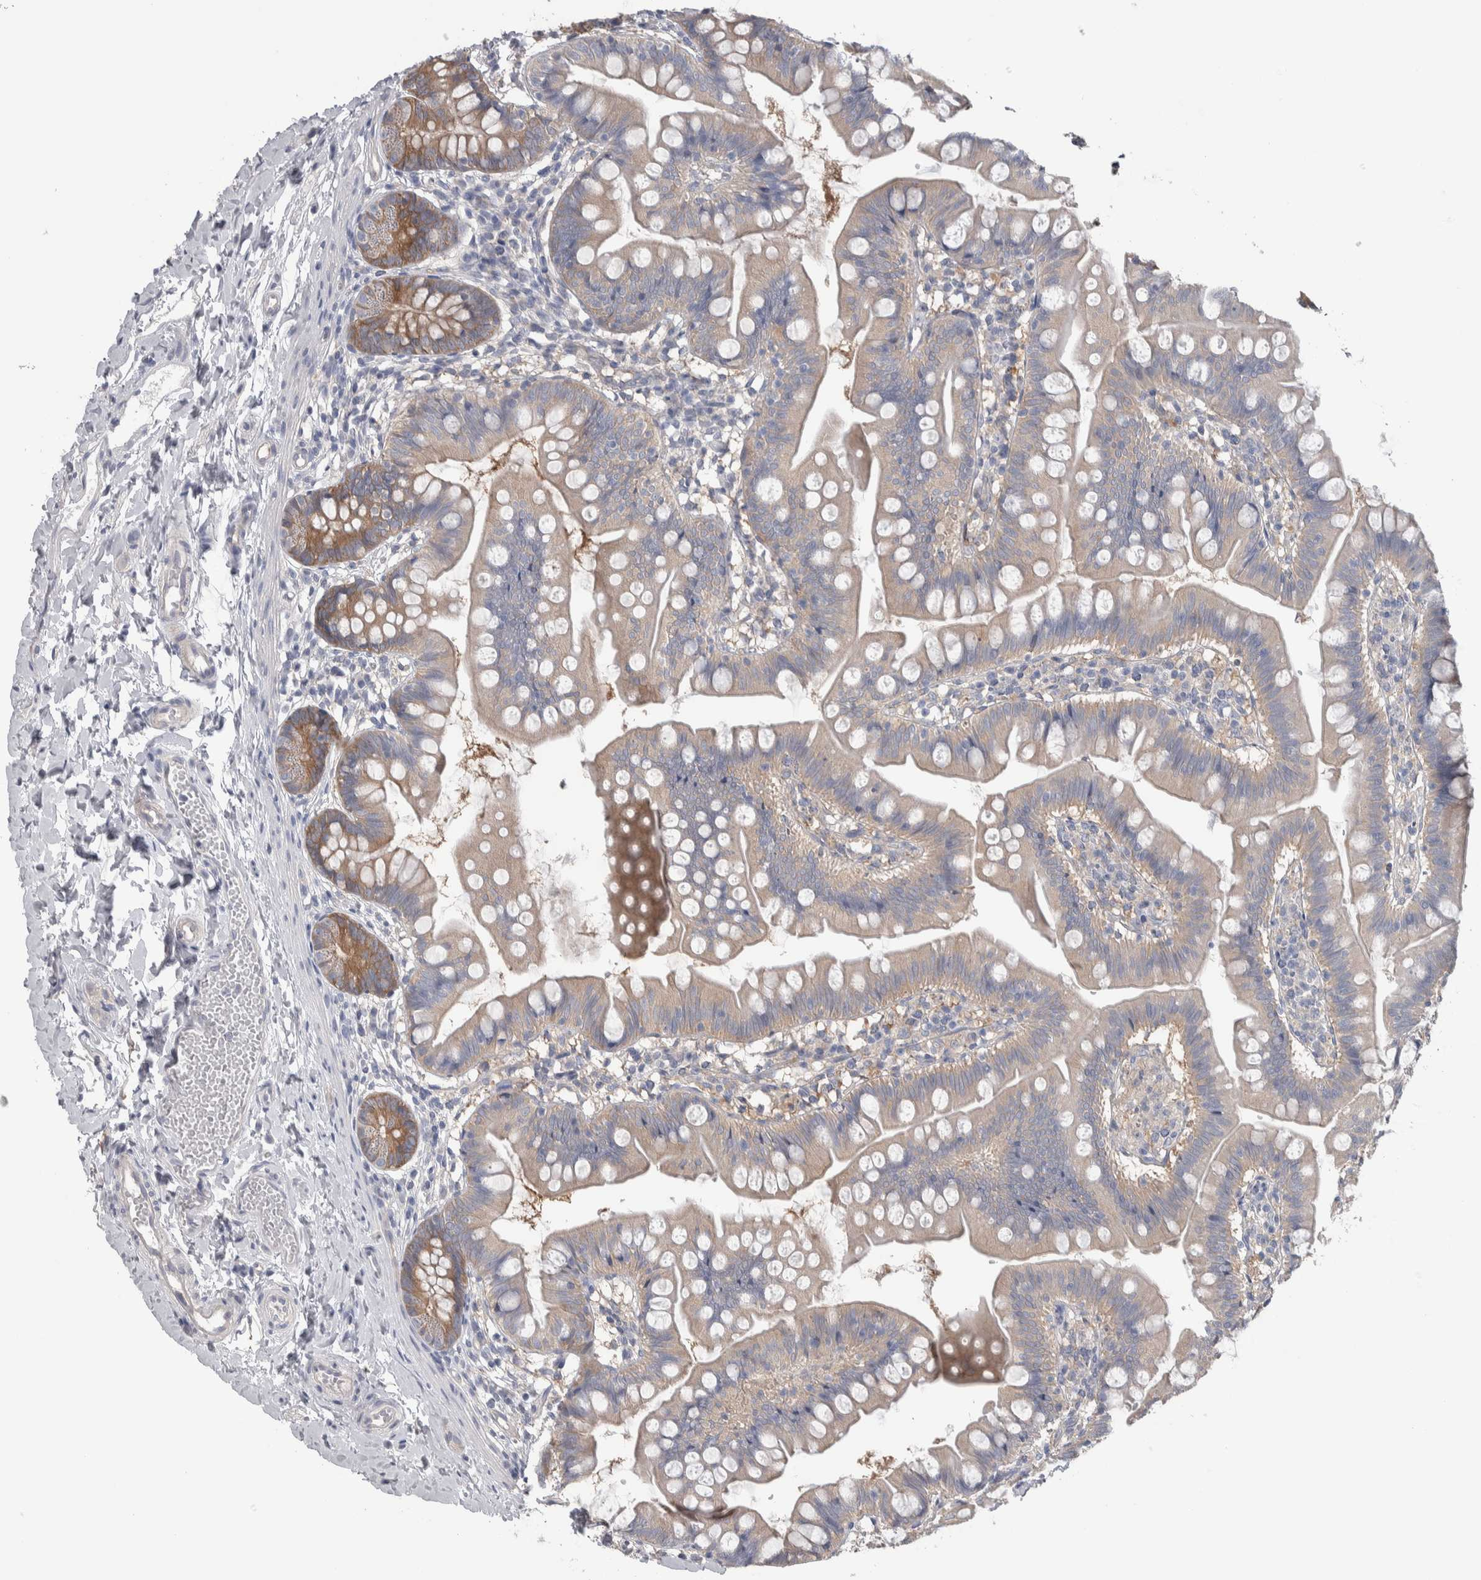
{"staining": {"intensity": "moderate", "quantity": "<25%", "location": "cytoplasmic/membranous"}, "tissue": "small intestine", "cell_type": "Glandular cells", "image_type": "normal", "snomed": [{"axis": "morphology", "description": "Normal tissue, NOS"}, {"axis": "topography", "description": "Small intestine"}], "caption": "IHC photomicrograph of unremarkable small intestine stained for a protein (brown), which reveals low levels of moderate cytoplasmic/membranous positivity in about <25% of glandular cells.", "gene": "GPHN", "patient": {"sex": "male", "age": 7}}